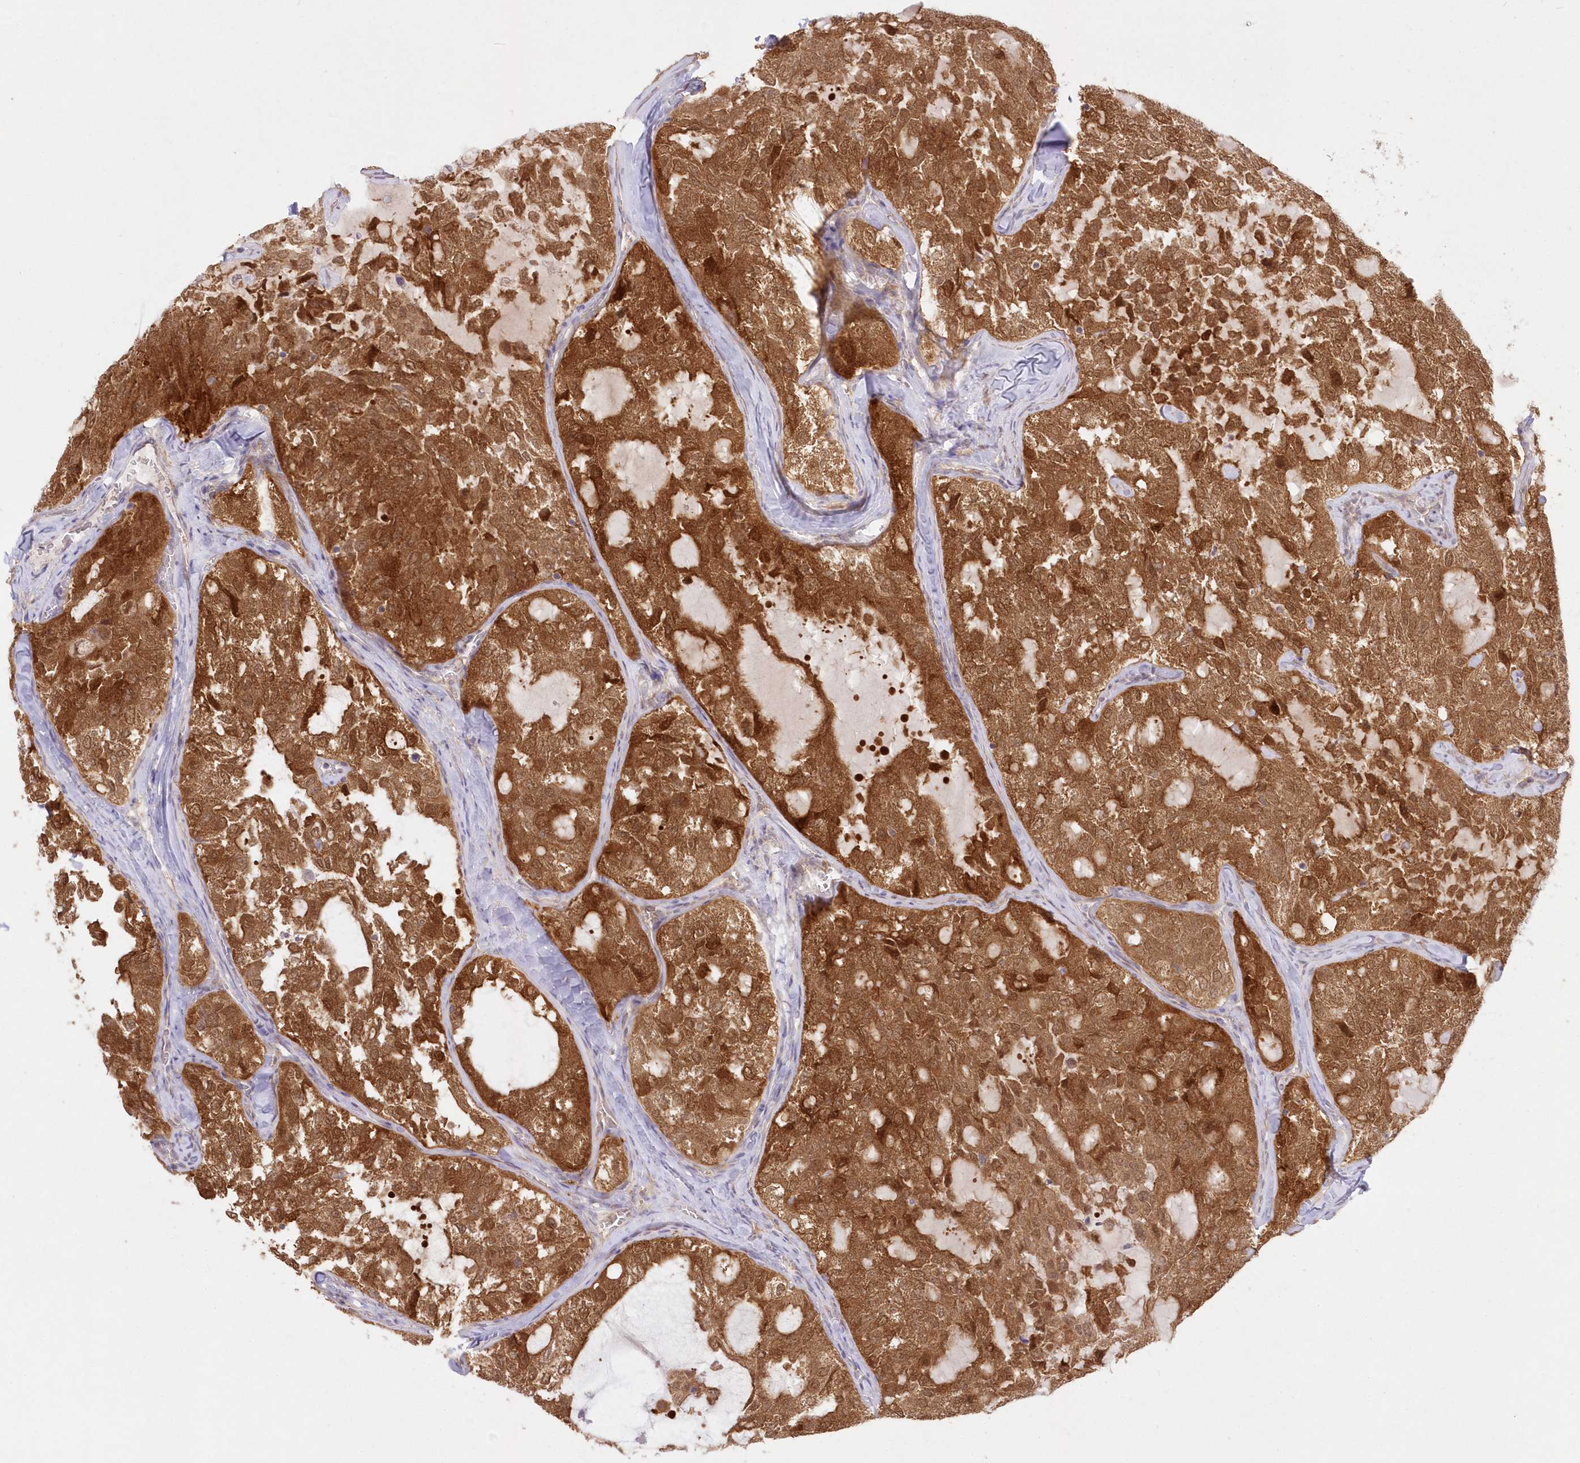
{"staining": {"intensity": "strong", "quantity": ">75%", "location": "cytoplasmic/membranous,nuclear"}, "tissue": "thyroid cancer", "cell_type": "Tumor cells", "image_type": "cancer", "snomed": [{"axis": "morphology", "description": "Follicular adenoma carcinoma, NOS"}, {"axis": "topography", "description": "Thyroid gland"}], "caption": "A photomicrograph of human thyroid follicular adenoma carcinoma stained for a protein displays strong cytoplasmic/membranous and nuclear brown staining in tumor cells.", "gene": "RNPEP", "patient": {"sex": "male", "age": 75}}